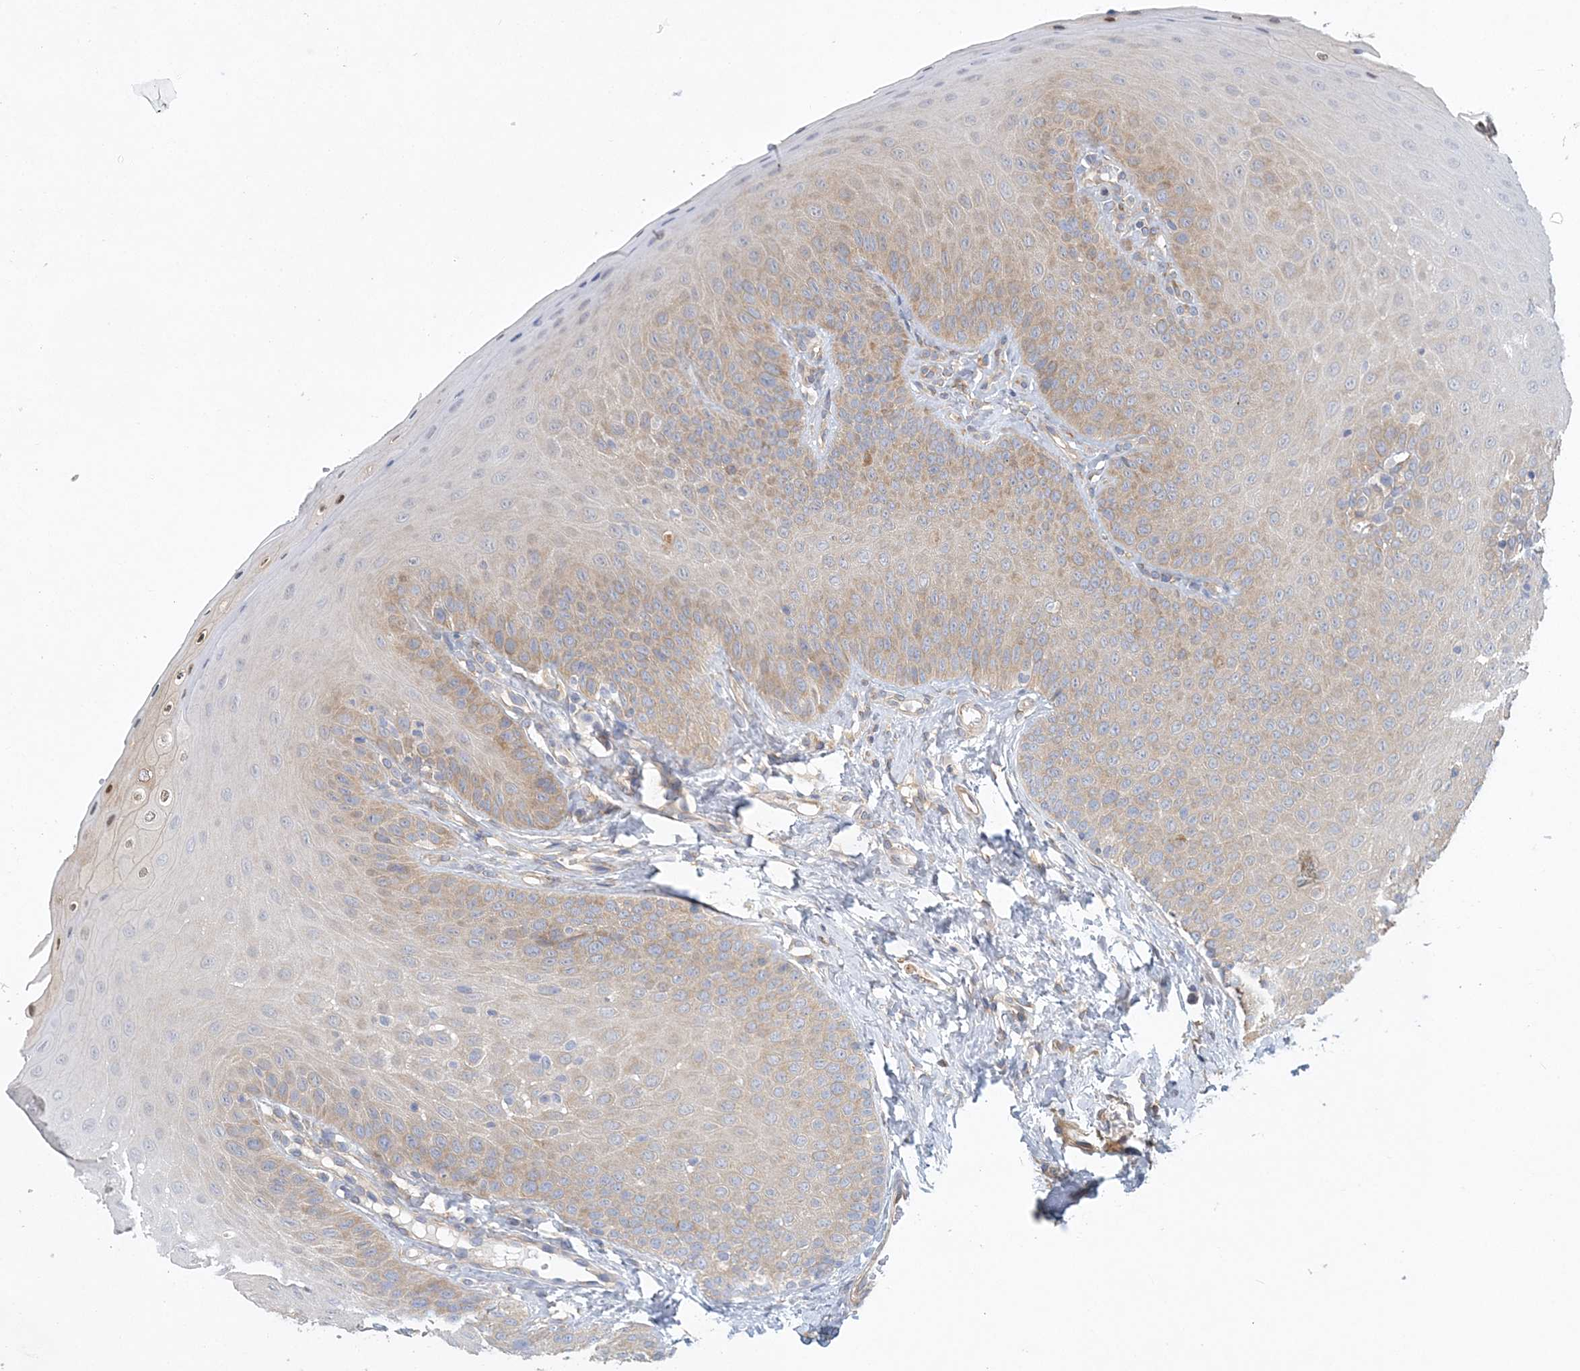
{"staining": {"intensity": "weak", "quantity": "<25%", "location": "cytoplasmic/membranous"}, "tissue": "oral mucosa", "cell_type": "Squamous epithelial cells", "image_type": "normal", "snomed": [{"axis": "morphology", "description": "Normal tissue, NOS"}, {"axis": "topography", "description": "Oral tissue"}], "caption": "Oral mucosa was stained to show a protein in brown. There is no significant positivity in squamous epithelial cells.", "gene": "MAP4K5", "patient": {"sex": "female", "age": 68}}